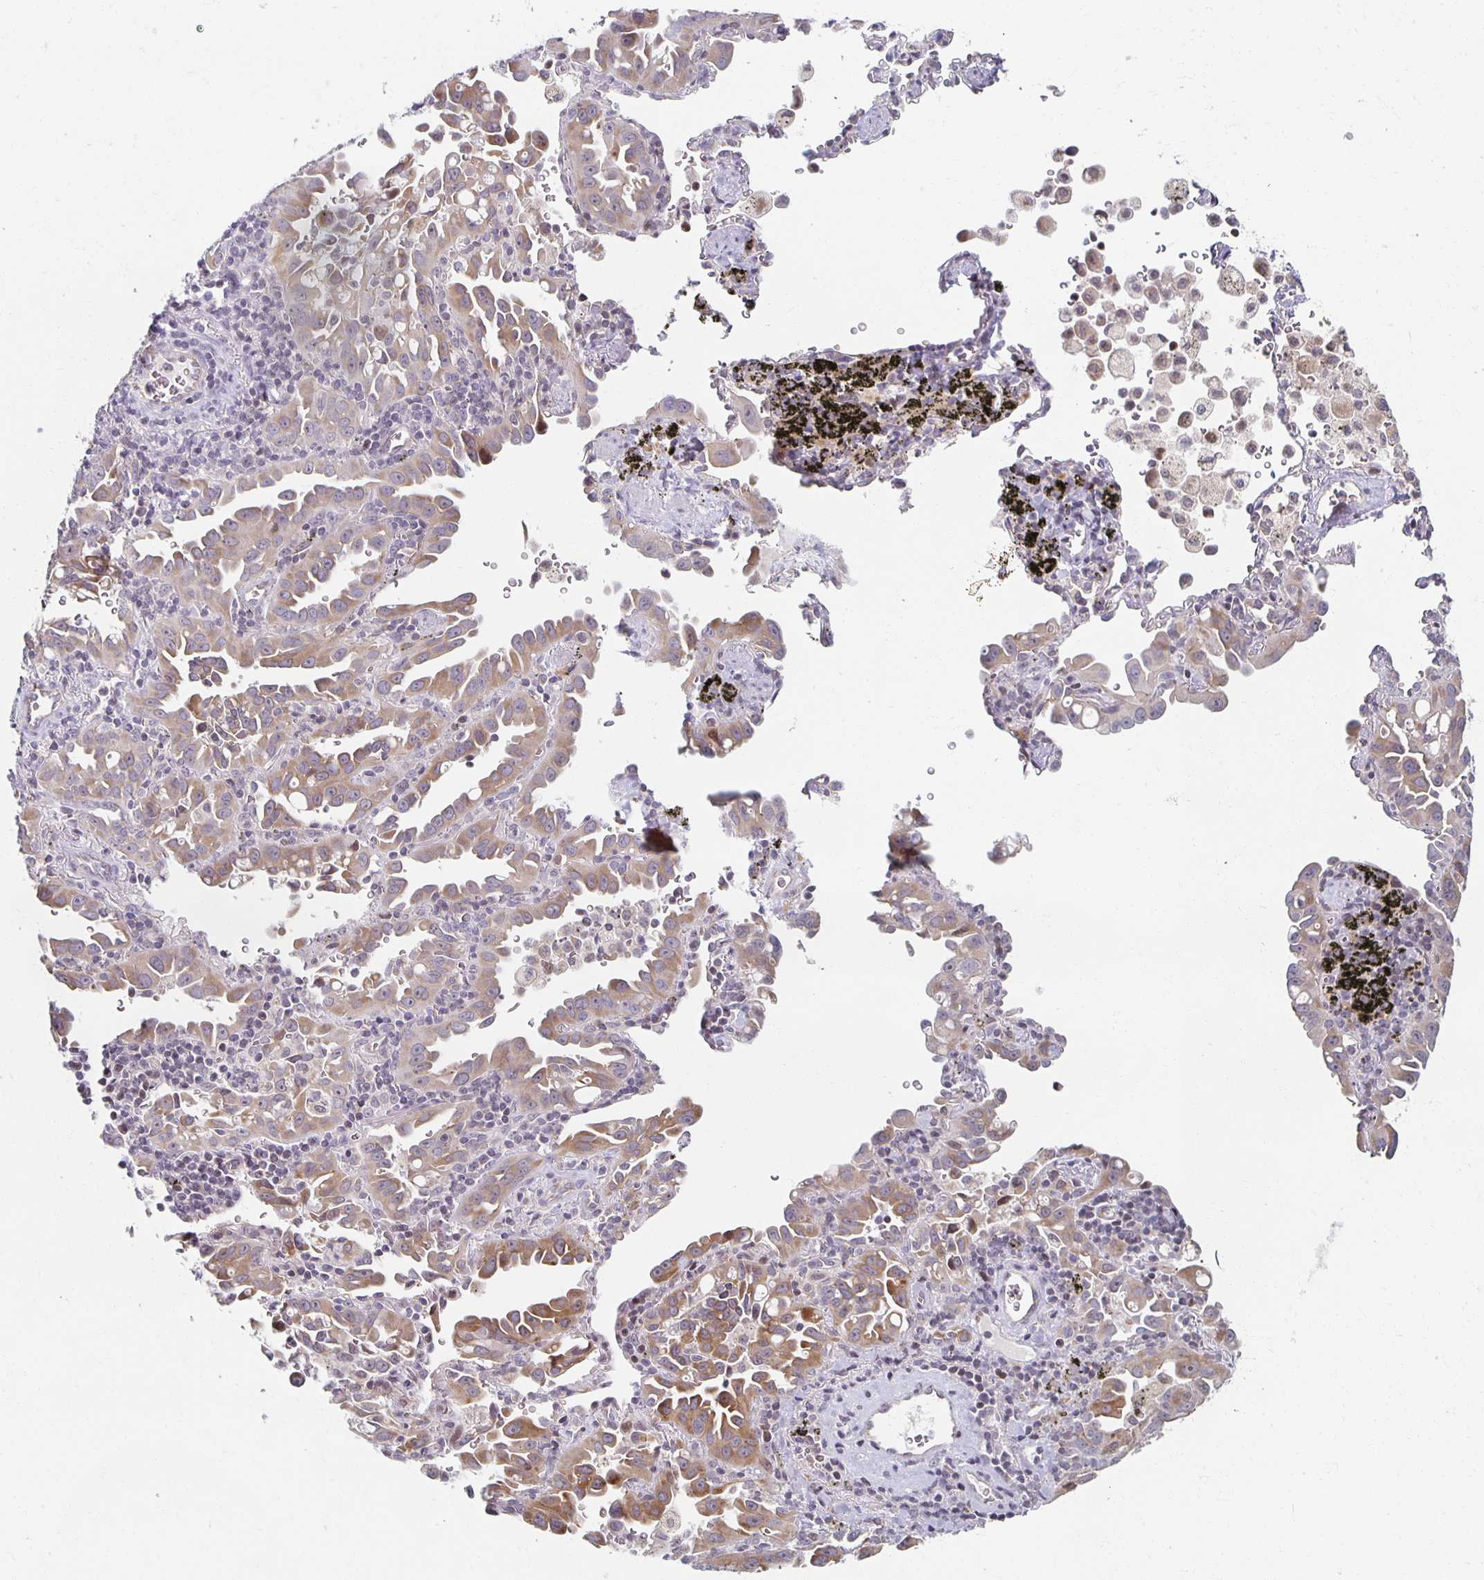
{"staining": {"intensity": "moderate", "quantity": "25%-75%", "location": "cytoplasmic/membranous"}, "tissue": "lung cancer", "cell_type": "Tumor cells", "image_type": "cancer", "snomed": [{"axis": "morphology", "description": "Adenocarcinoma, NOS"}, {"axis": "topography", "description": "Lung"}], "caption": "This image shows immunohistochemistry staining of human lung adenocarcinoma, with medium moderate cytoplasmic/membranous staining in approximately 25%-75% of tumor cells.", "gene": "HCFC1R1", "patient": {"sex": "male", "age": 68}}